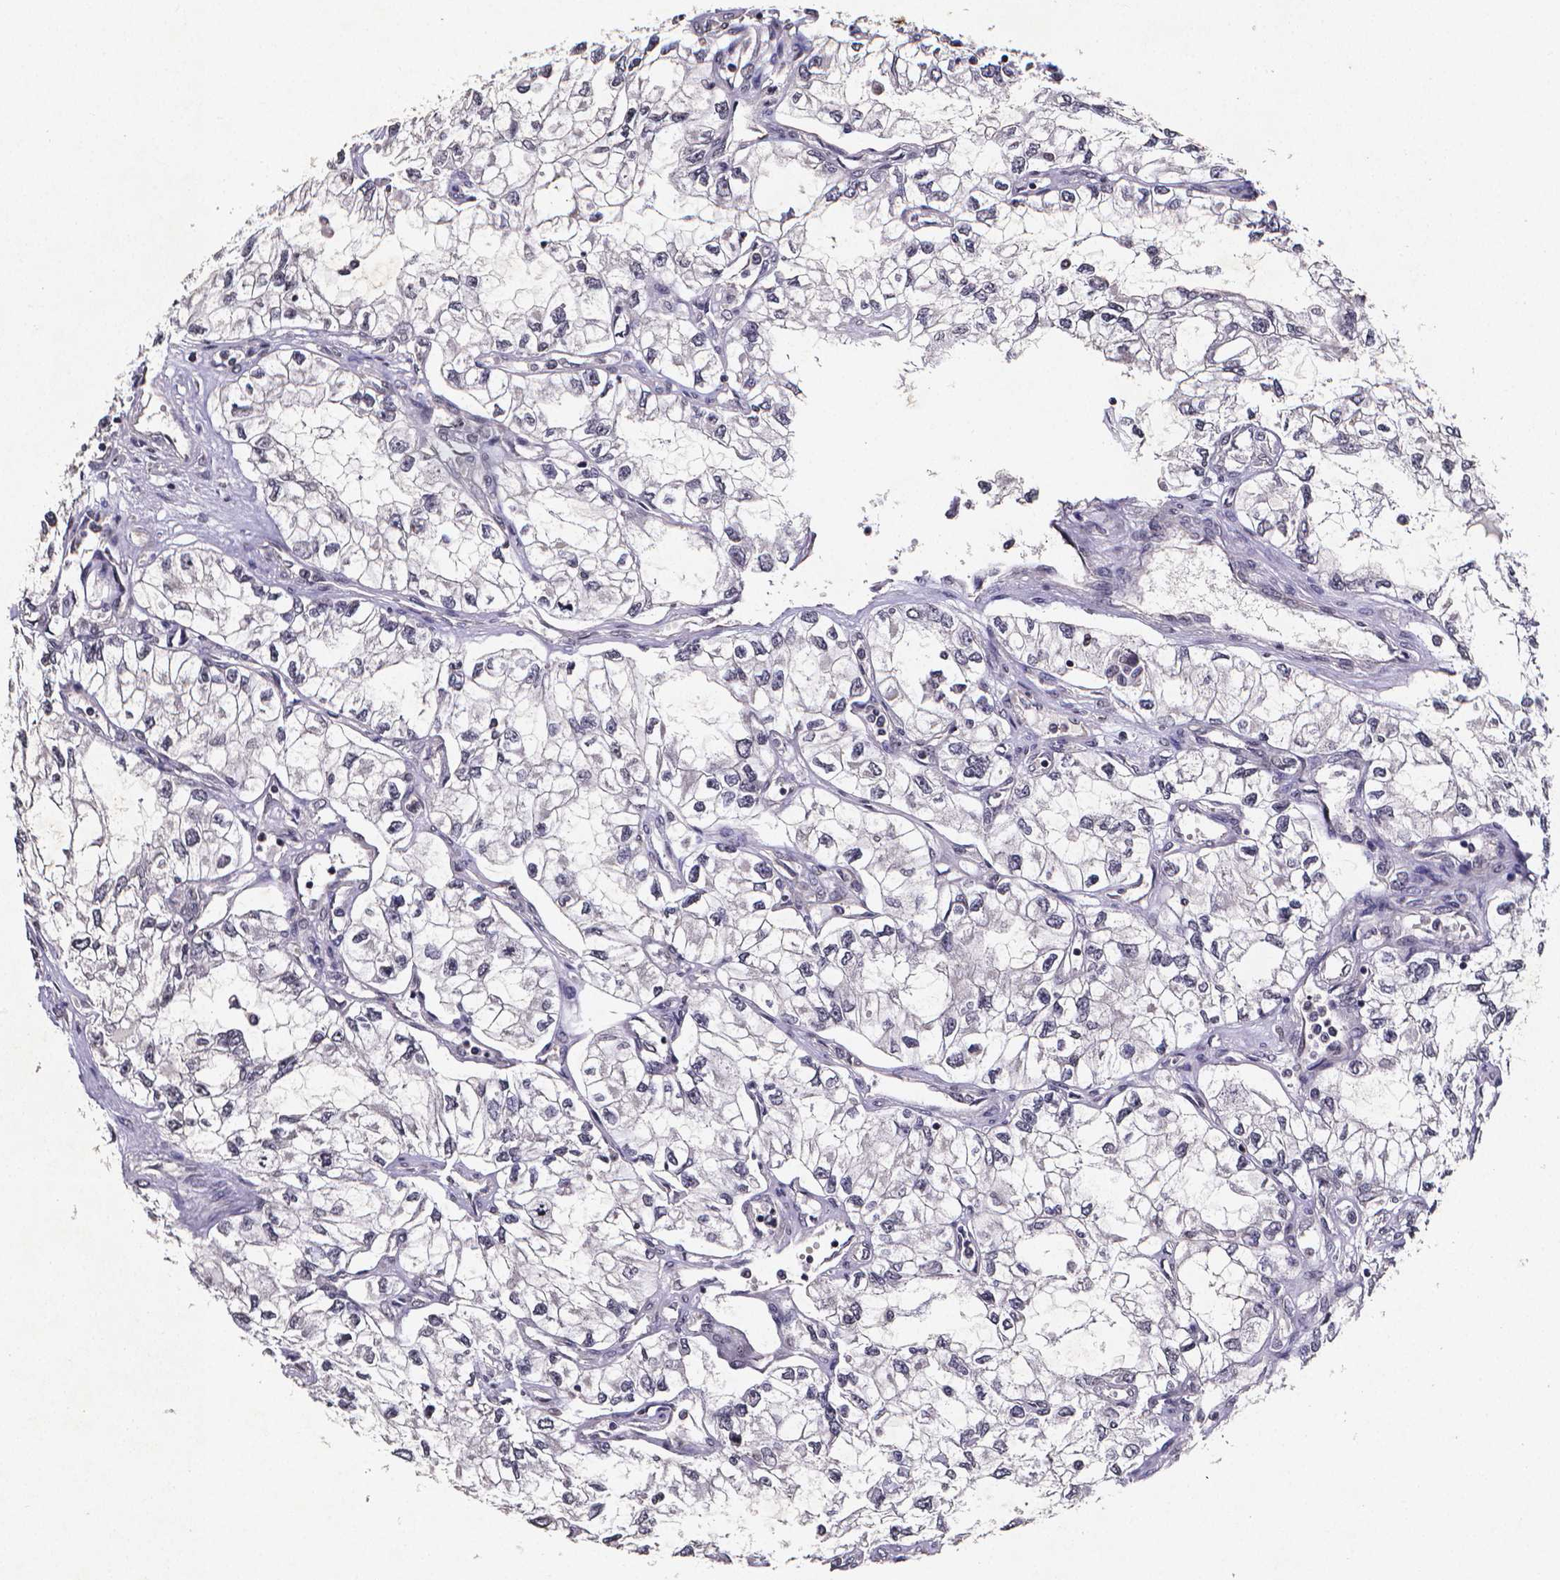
{"staining": {"intensity": "negative", "quantity": "none", "location": "none"}, "tissue": "renal cancer", "cell_type": "Tumor cells", "image_type": "cancer", "snomed": [{"axis": "morphology", "description": "Adenocarcinoma, NOS"}, {"axis": "topography", "description": "Kidney"}], "caption": "Tumor cells are negative for brown protein staining in renal cancer. (Brightfield microscopy of DAB (3,3'-diaminobenzidine) immunohistochemistry (IHC) at high magnification).", "gene": "TP73", "patient": {"sex": "female", "age": 59}}